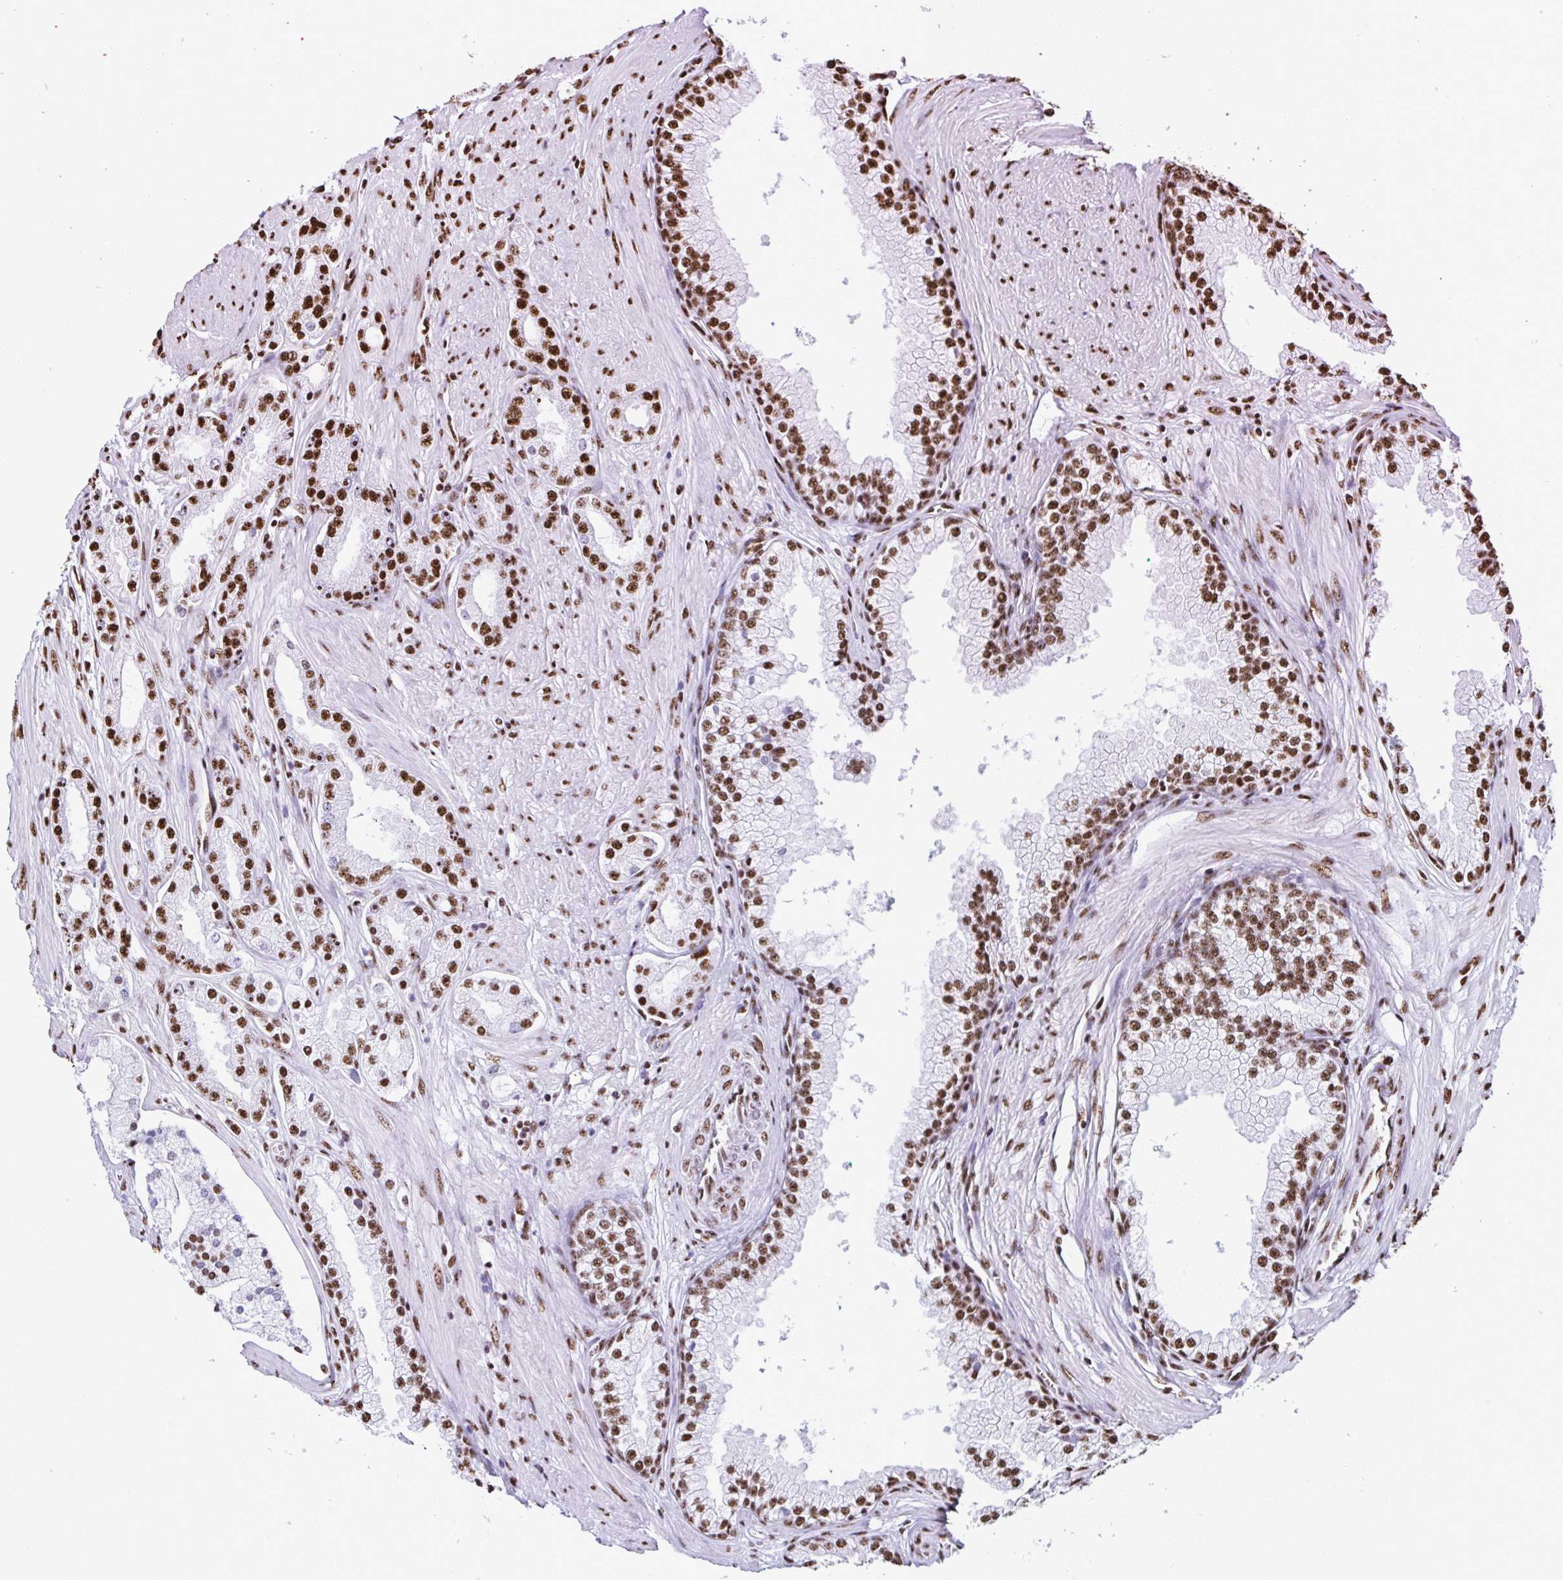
{"staining": {"intensity": "strong", "quantity": ">75%", "location": "nuclear"}, "tissue": "prostate cancer", "cell_type": "Tumor cells", "image_type": "cancer", "snomed": [{"axis": "morphology", "description": "Adenocarcinoma, High grade"}, {"axis": "topography", "description": "Prostate"}], "caption": "Immunohistochemistry (DAB (3,3'-diaminobenzidine)) staining of prostate cancer (high-grade adenocarcinoma) exhibits strong nuclear protein positivity in approximately >75% of tumor cells. Ihc stains the protein of interest in brown and the nuclei are stained blue.", "gene": "NONO", "patient": {"sex": "male", "age": 66}}